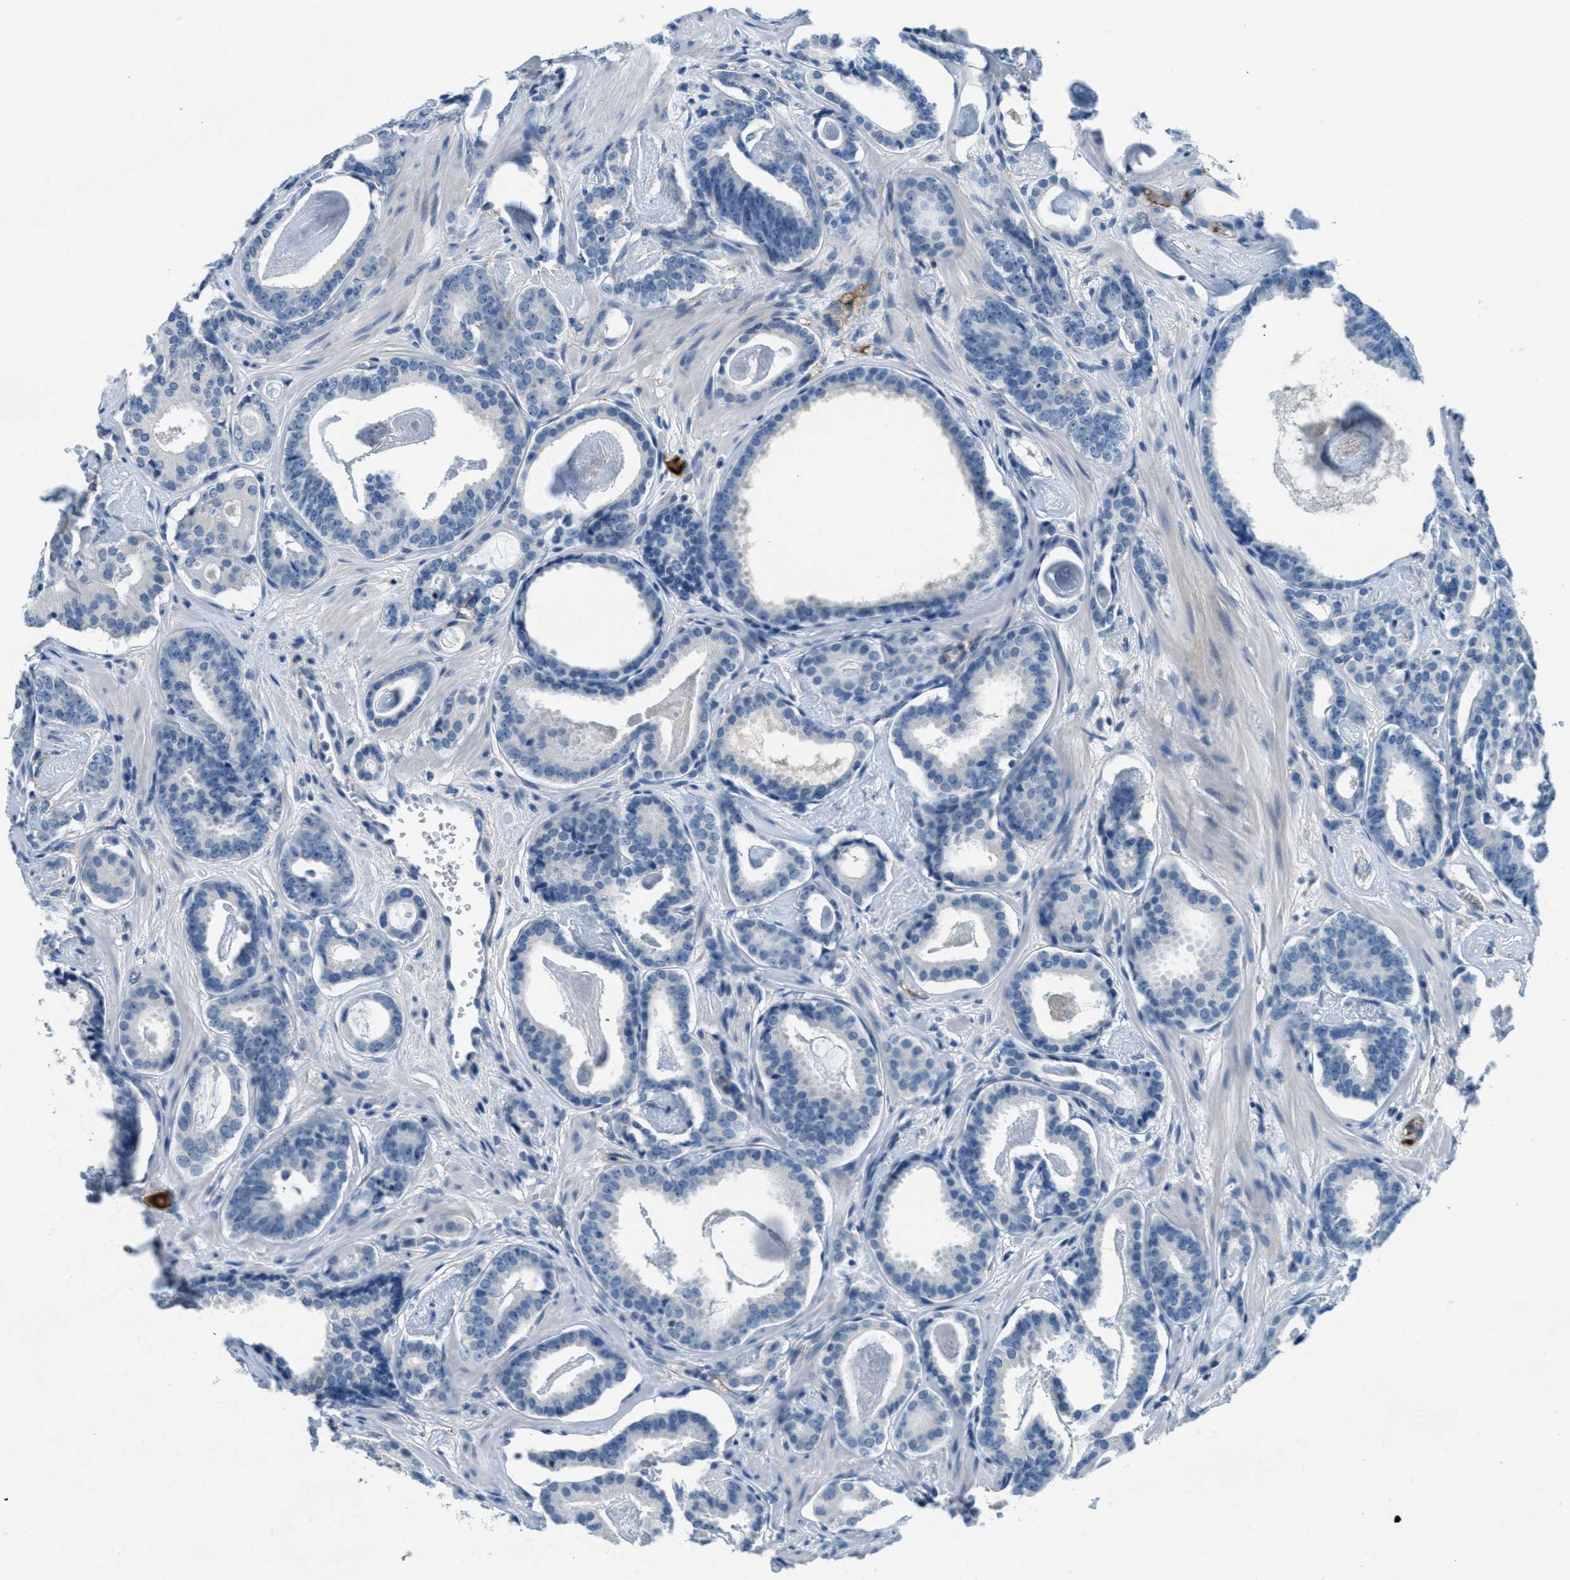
{"staining": {"intensity": "negative", "quantity": "none", "location": "none"}, "tissue": "prostate cancer", "cell_type": "Tumor cells", "image_type": "cancer", "snomed": [{"axis": "morphology", "description": "Adenocarcinoma, Low grade"}, {"axis": "topography", "description": "Prostate"}], "caption": "An immunohistochemistry image of prostate cancer is shown. There is no staining in tumor cells of prostate cancer.", "gene": "A2M", "patient": {"sex": "male", "age": 53}}